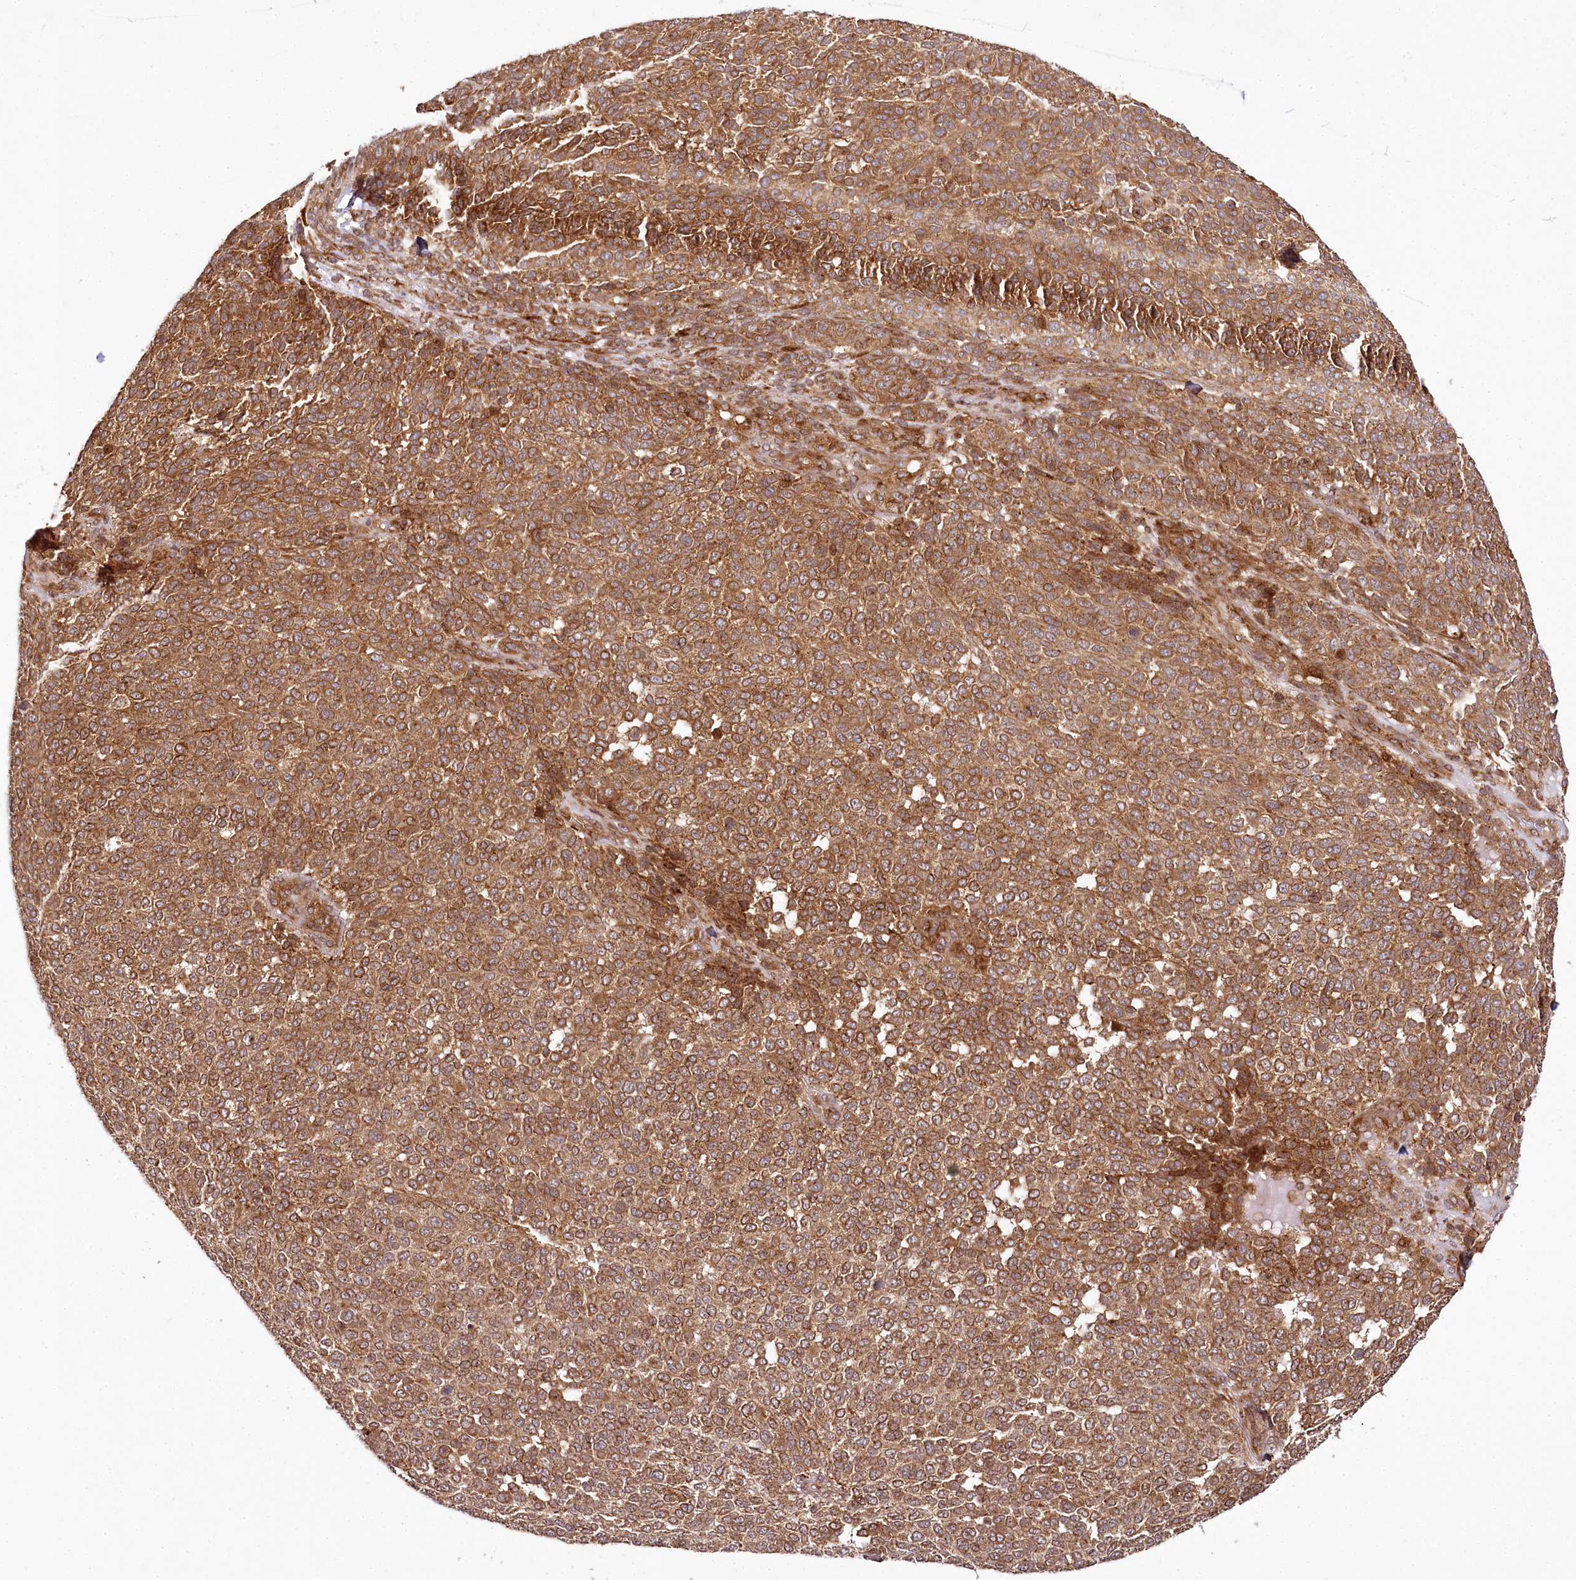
{"staining": {"intensity": "moderate", "quantity": ">75%", "location": "cytoplasmic/membranous"}, "tissue": "melanoma", "cell_type": "Tumor cells", "image_type": "cancer", "snomed": [{"axis": "morphology", "description": "Malignant melanoma, NOS"}, {"axis": "topography", "description": "Skin"}], "caption": "Brown immunohistochemical staining in melanoma reveals moderate cytoplasmic/membranous positivity in about >75% of tumor cells. The staining is performed using DAB brown chromogen to label protein expression. The nuclei are counter-stained blue using hematoxylin.", "gene": "COPG1", "patient": {"sex": "male", "age": 49}}